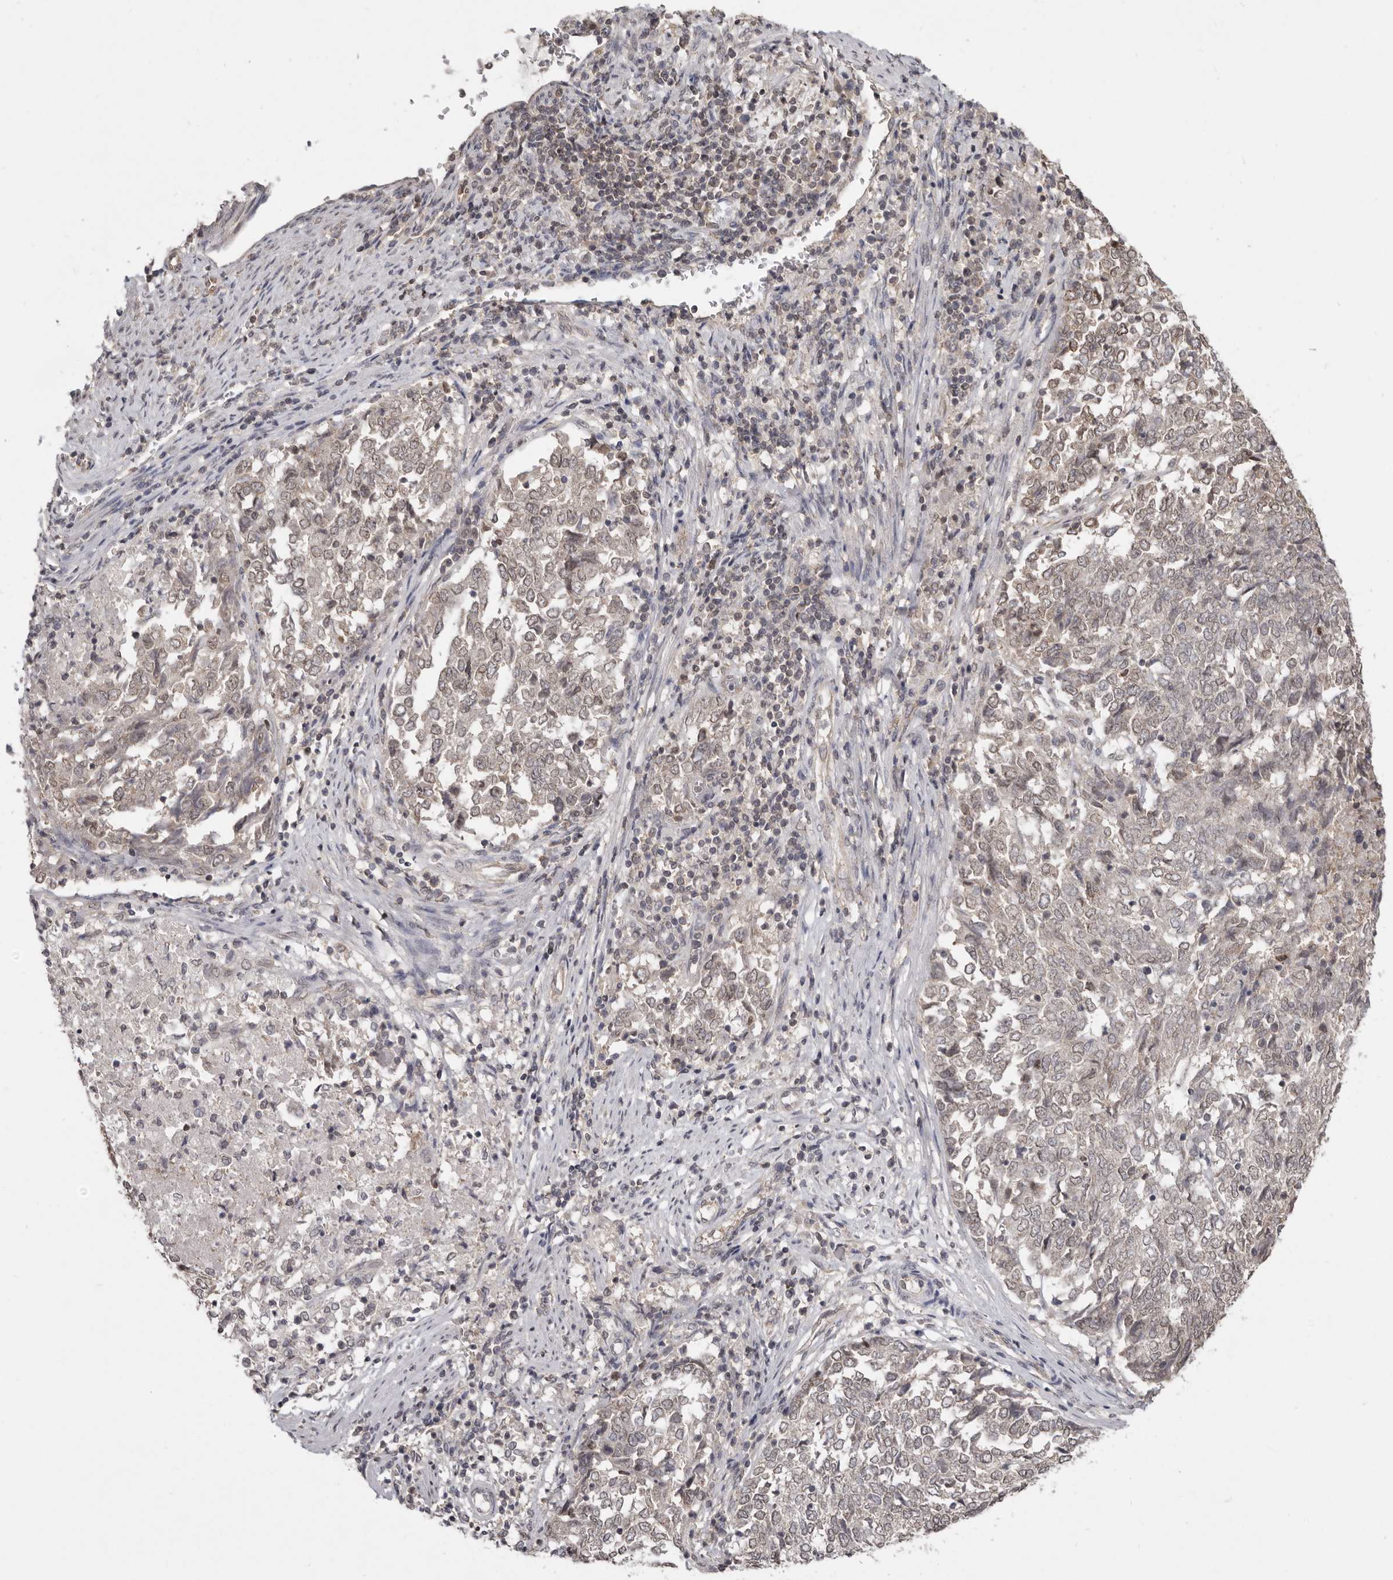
{"staining": {"intensity": "weak", "quantity": ">75%", "location": "nuclear"}, "tissue": "endometrial cancer", "cell_type": "Tumor cells", "image_type": "cancer", "snomed": [{"axis": "morphology", "description": "Adenocarcinoma, NOS"}, {"axis": "topography", "description": "Endometrium"}], "caption": "The immunohistochemical stain shows weak nuclear positivity in tumor cells of endometrial cancer (adenocarcinoma) tissue.", "gene": "LINGO2", "patient": {"sex": "female", "age": 80}}